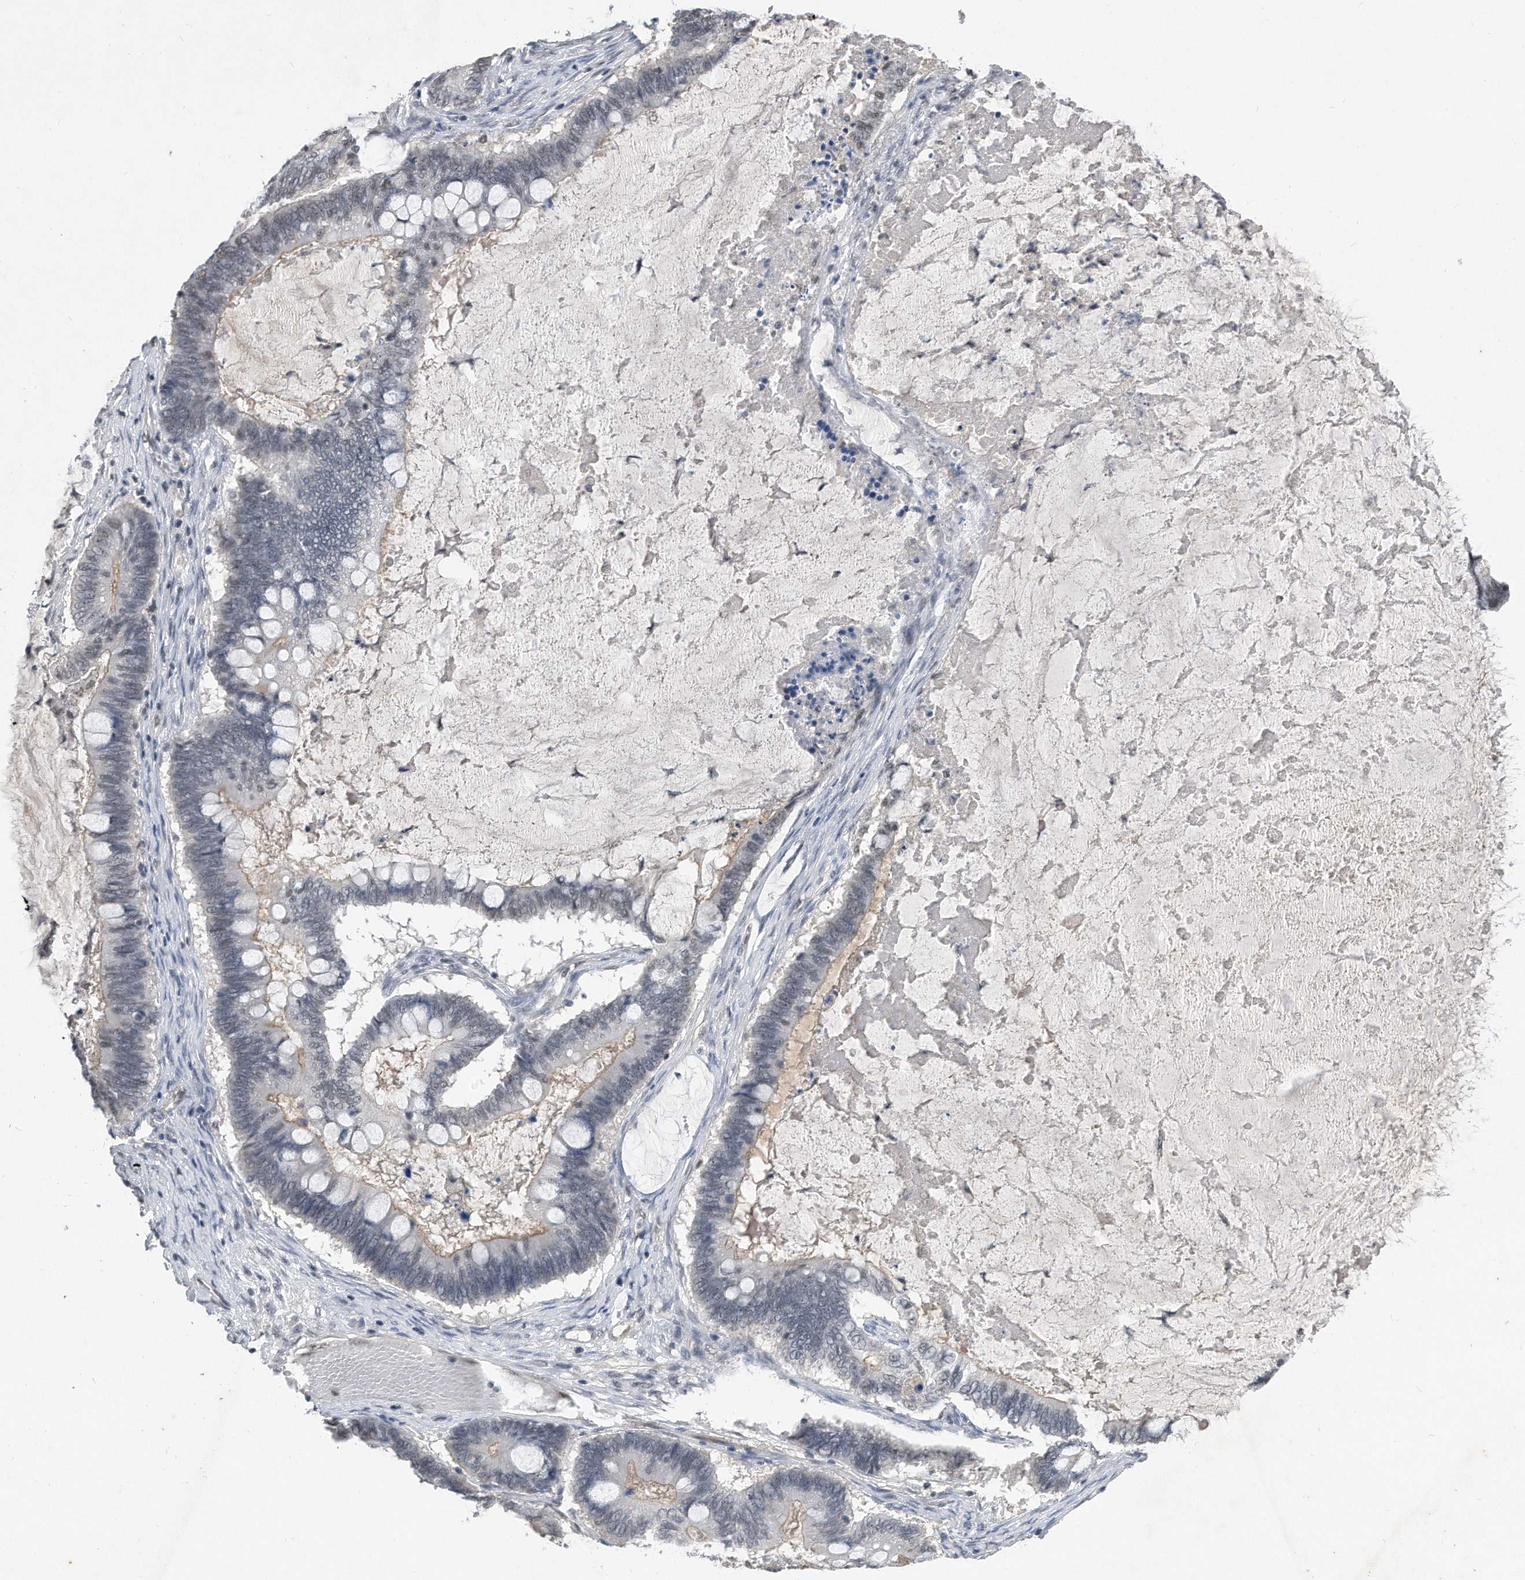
{"staining": {"intensity": "negative", "quantity": "none", "location": "none"}, "tissue": "ovarian cancer", "cell_type": "Tumor cells", "image_type": "cancer", "snomed": [{"axis": "morphology", "description": "Cystadenocarcinoma, mucinous, NOS"}, {"axis": "topography", "description": "Ovary"}], "caption": "Protein analysis of mucinous cystadenocarcinoma (ovarian) exhibits no significant expression in tumor cells.", "gene": "TP53INP1", "patient": {"sex": "female", "age": 61}}